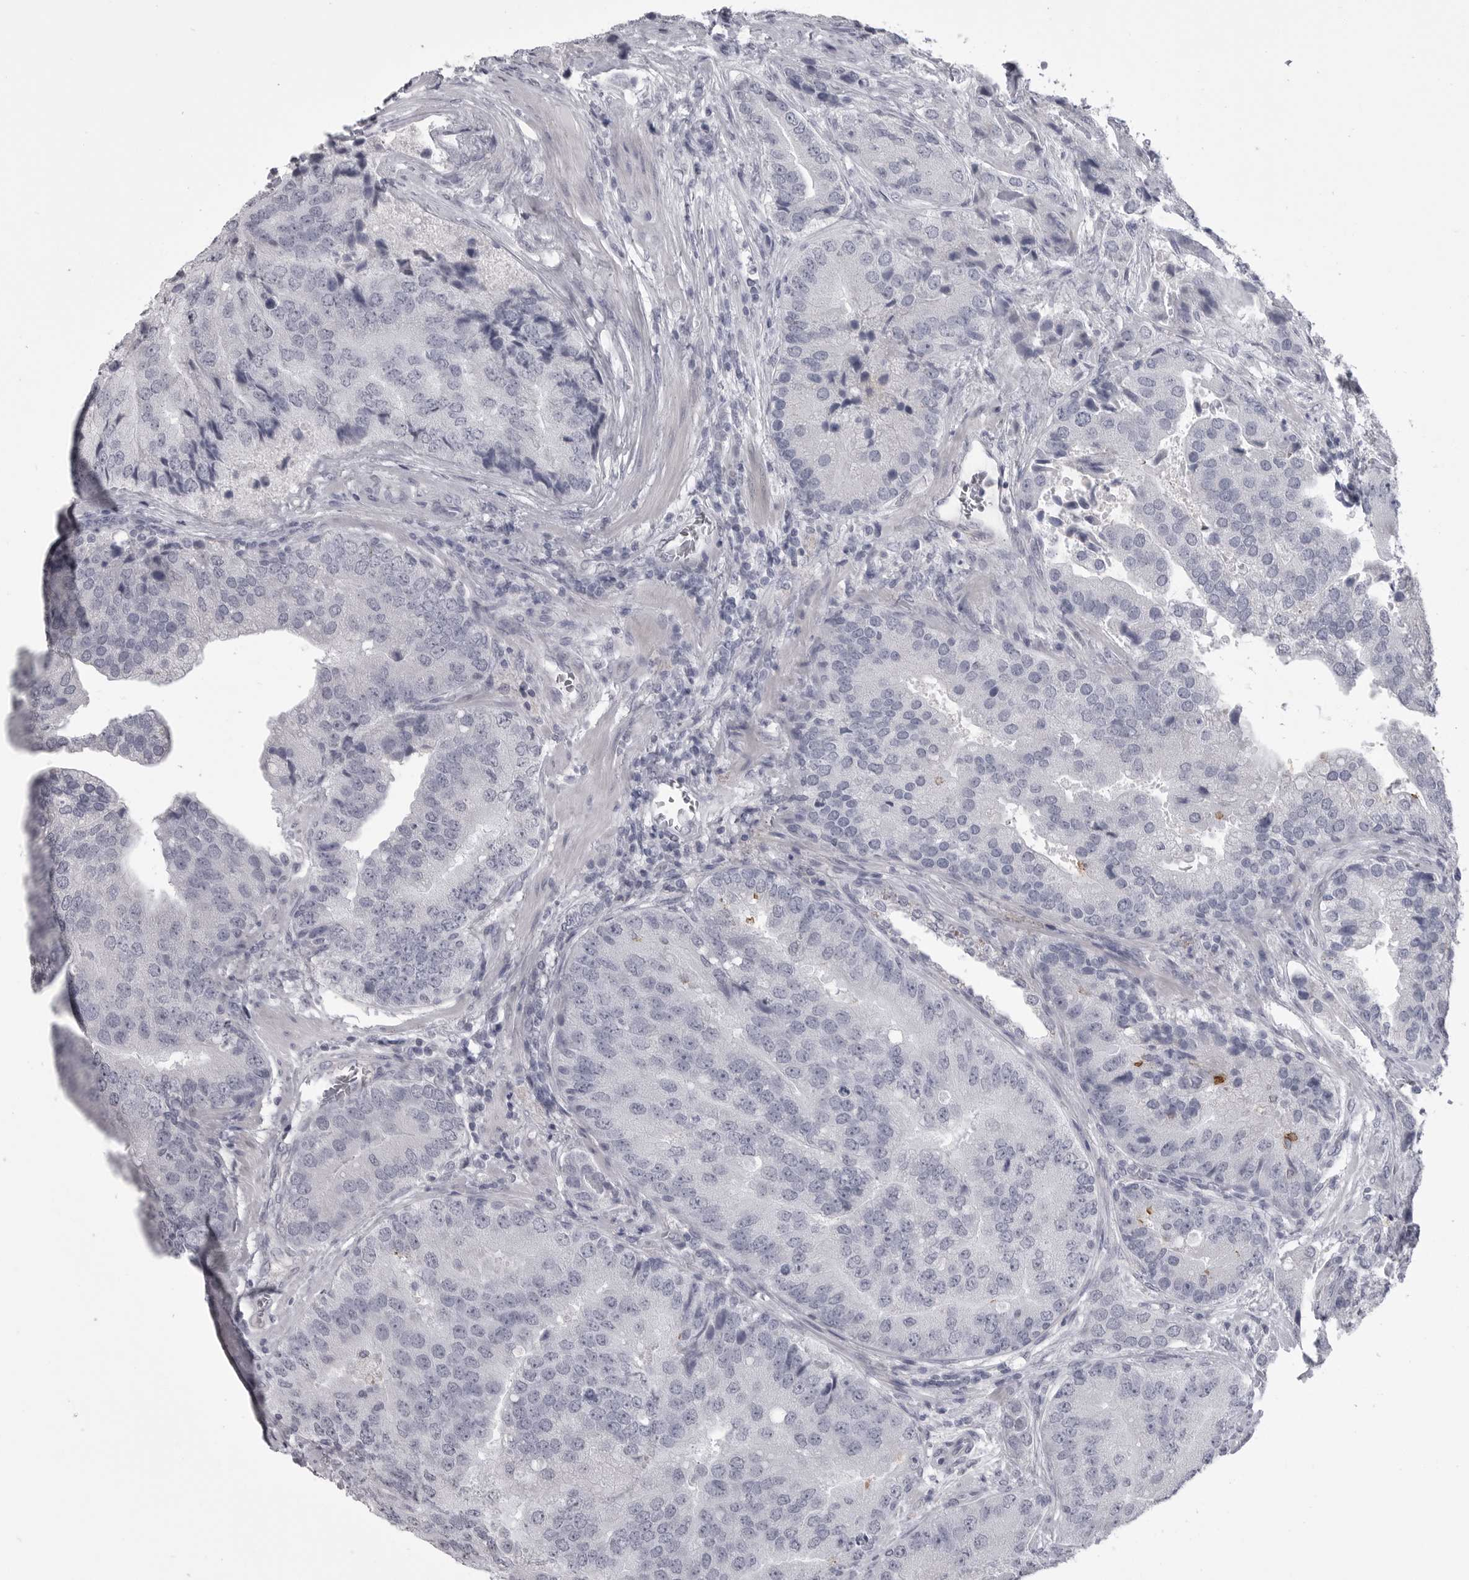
{"staining": {"intensity": "negative", "quantity": "none", "location": "none"}, "tissue": "prostate cancer", "cell_type": "Tumor cells", "image_type": "cancer", "snomed": [{"axis": "morphology", "description": "Adenocarcinoma, High grade"}, {"axis": "topography", "description": "Prostate"}], "caption": "A micrograph of human prostate cancer (adenocarcinoma (high-grade)) is negative for staining in tumor cells.", "gene": "SERPING1", "patient": {"sex": "male", "age": 70}}